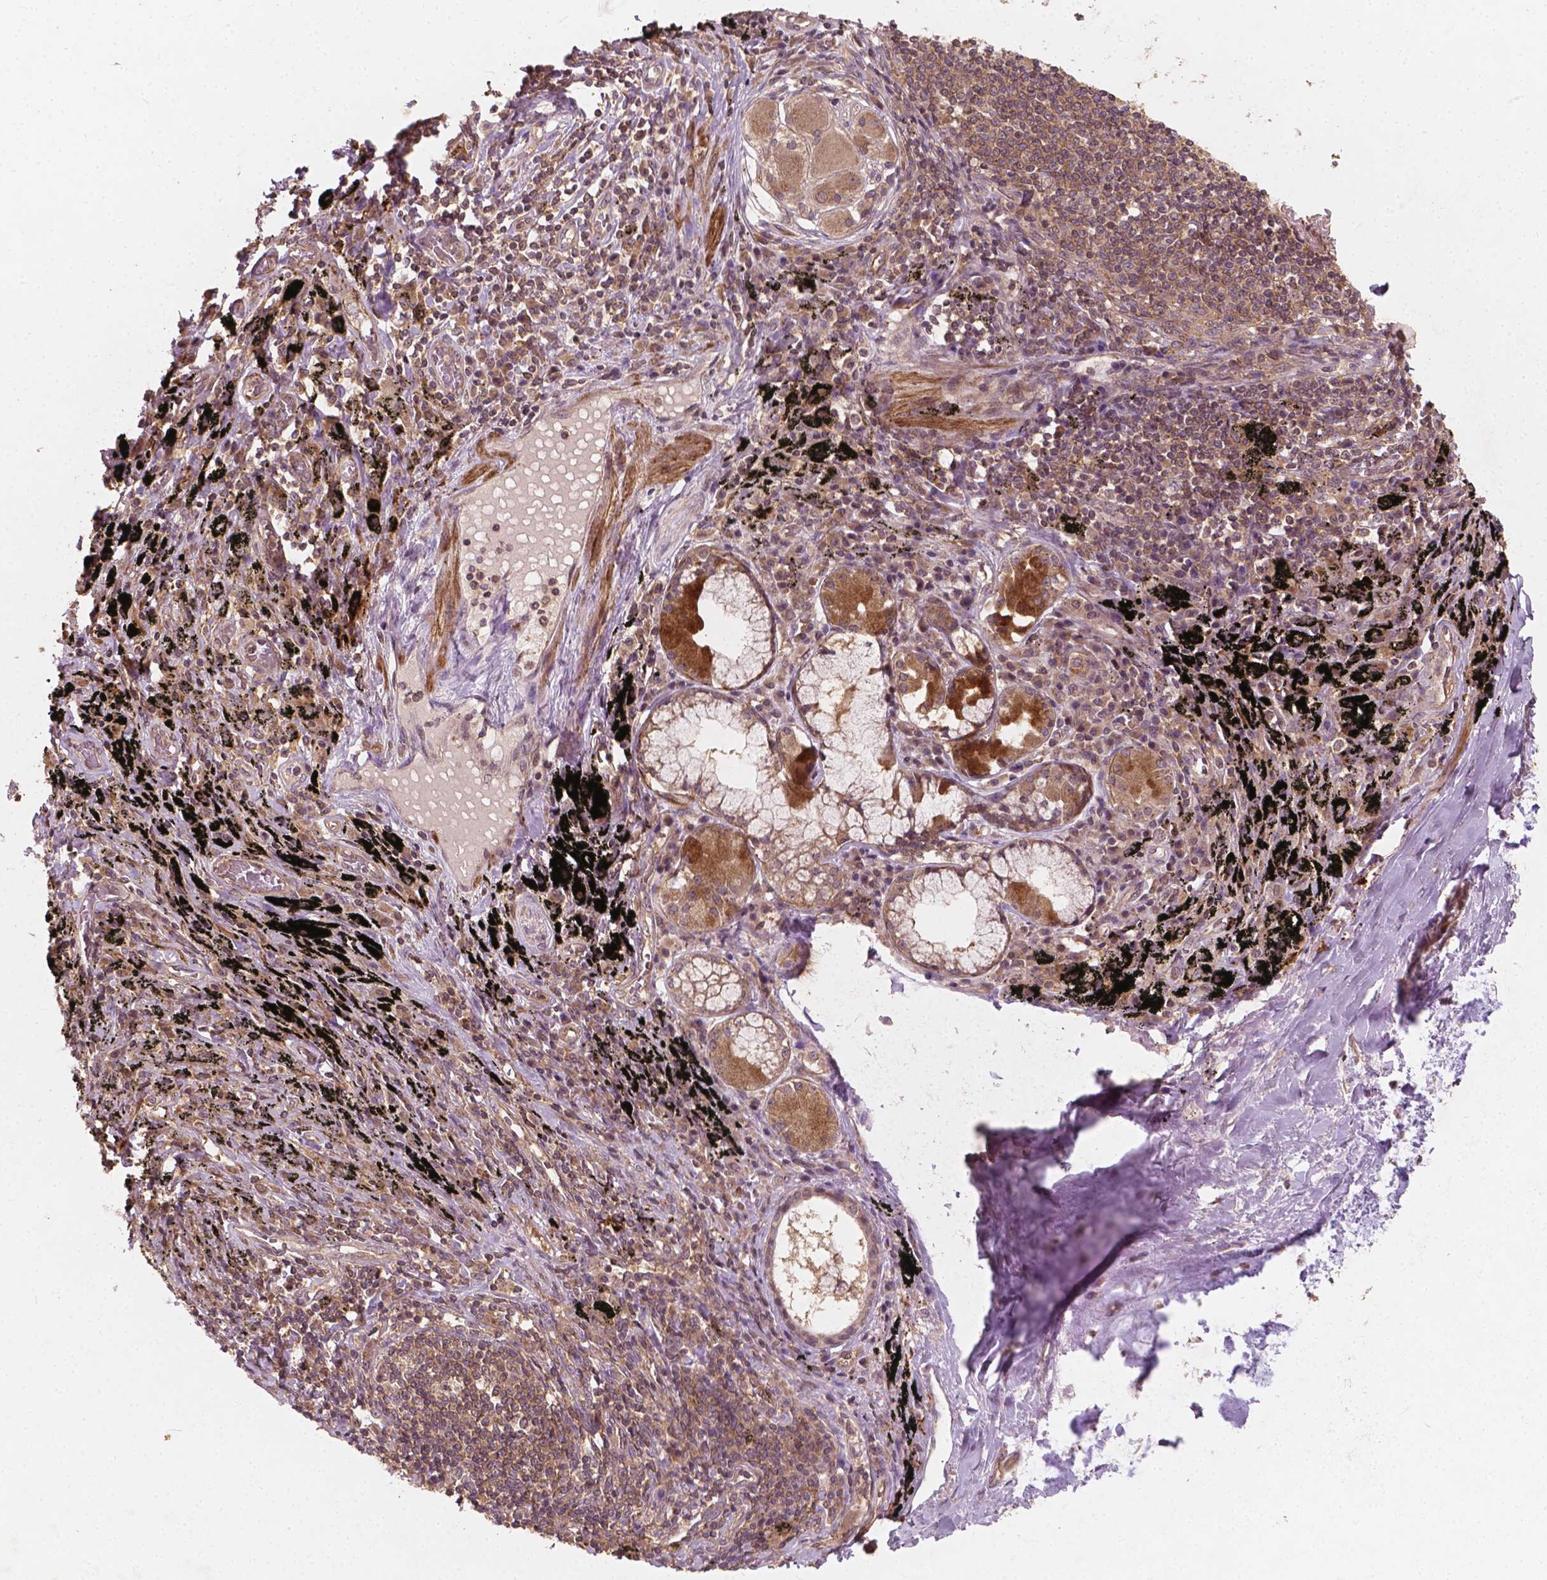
{"staining": {"intensity": "negative", "quantity": "none", "location": "none"}, "tissue": "adipose tissue", "cell_type": "Adipocytes", "image_type": "normal", "snomed": [{"axis": "morphology", "description": "Normal tissue, NOS"}, {"axis": "topography", "description": "Bronchus"}, {"axis": "topography", "description": "Lung"}], "caption": "High magnification brightfield microscopy of benign adipose tissue stained with DAB (brown) and counterstained with hematoxylin (blue): adipocytes show no significant positivity. (Immunohistochemistry (ihc), brightfield microscopy, high magnification).", "gene": "CYFIP1", "patient": {"sex": "female", "age": 57}}